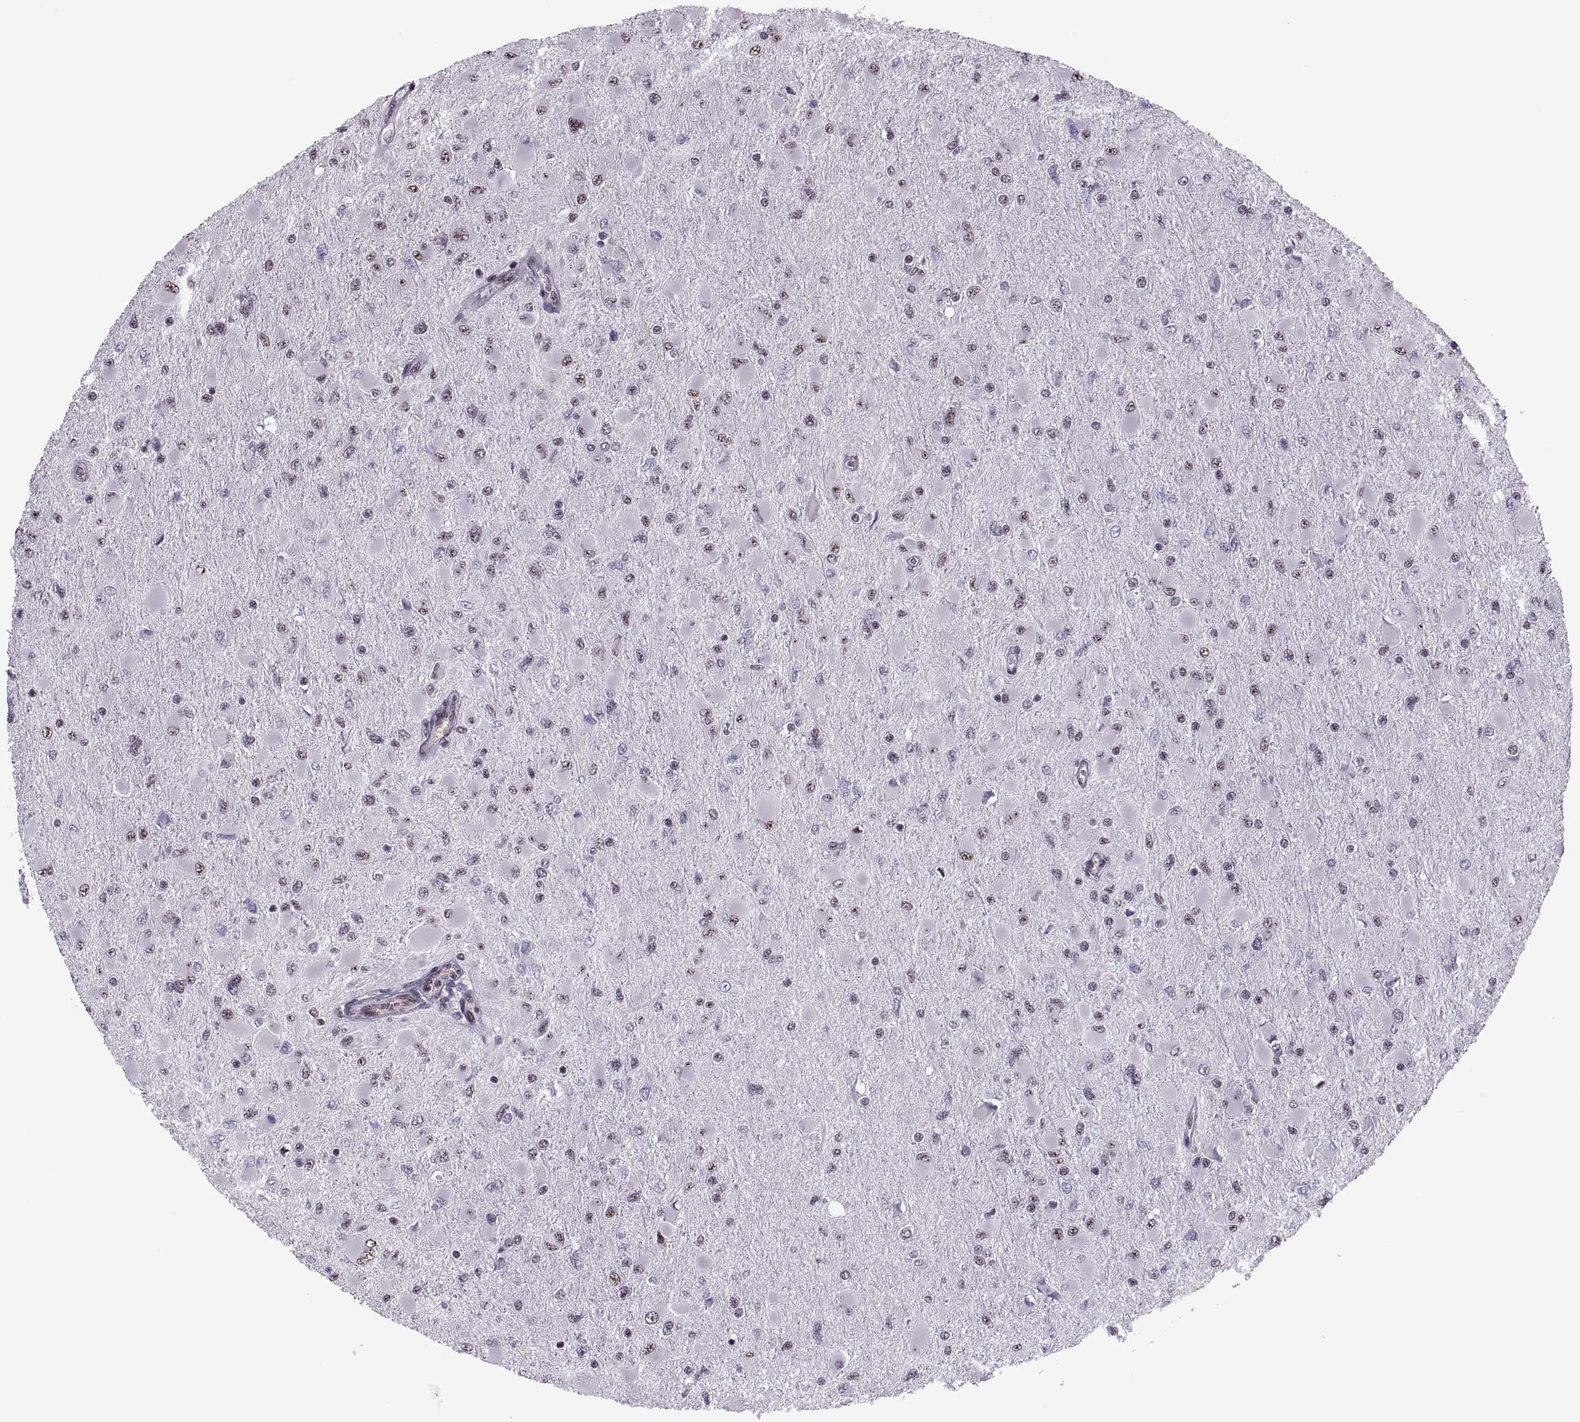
{"staining": {"intensity": "weak", "quantity": ">75%", "location": "nuclear"}, "tissue": "glioma", "cell_type": "Tumor cells", "image_type": "cancer", "snomed": [{"axis": "morphology", "description": "Glioma, malignant, High grade"}, {"axis": "topography", "description": "Cerebral cortex"}], "caption": "Brown immunohistochemical staining in human malignant glioma (high-grade) demonstrates weak nuclear positivity in approximately >75% of tumor cells.", "gene": "MAGEA4", "patient": {"sex": "female", "age": 36}}